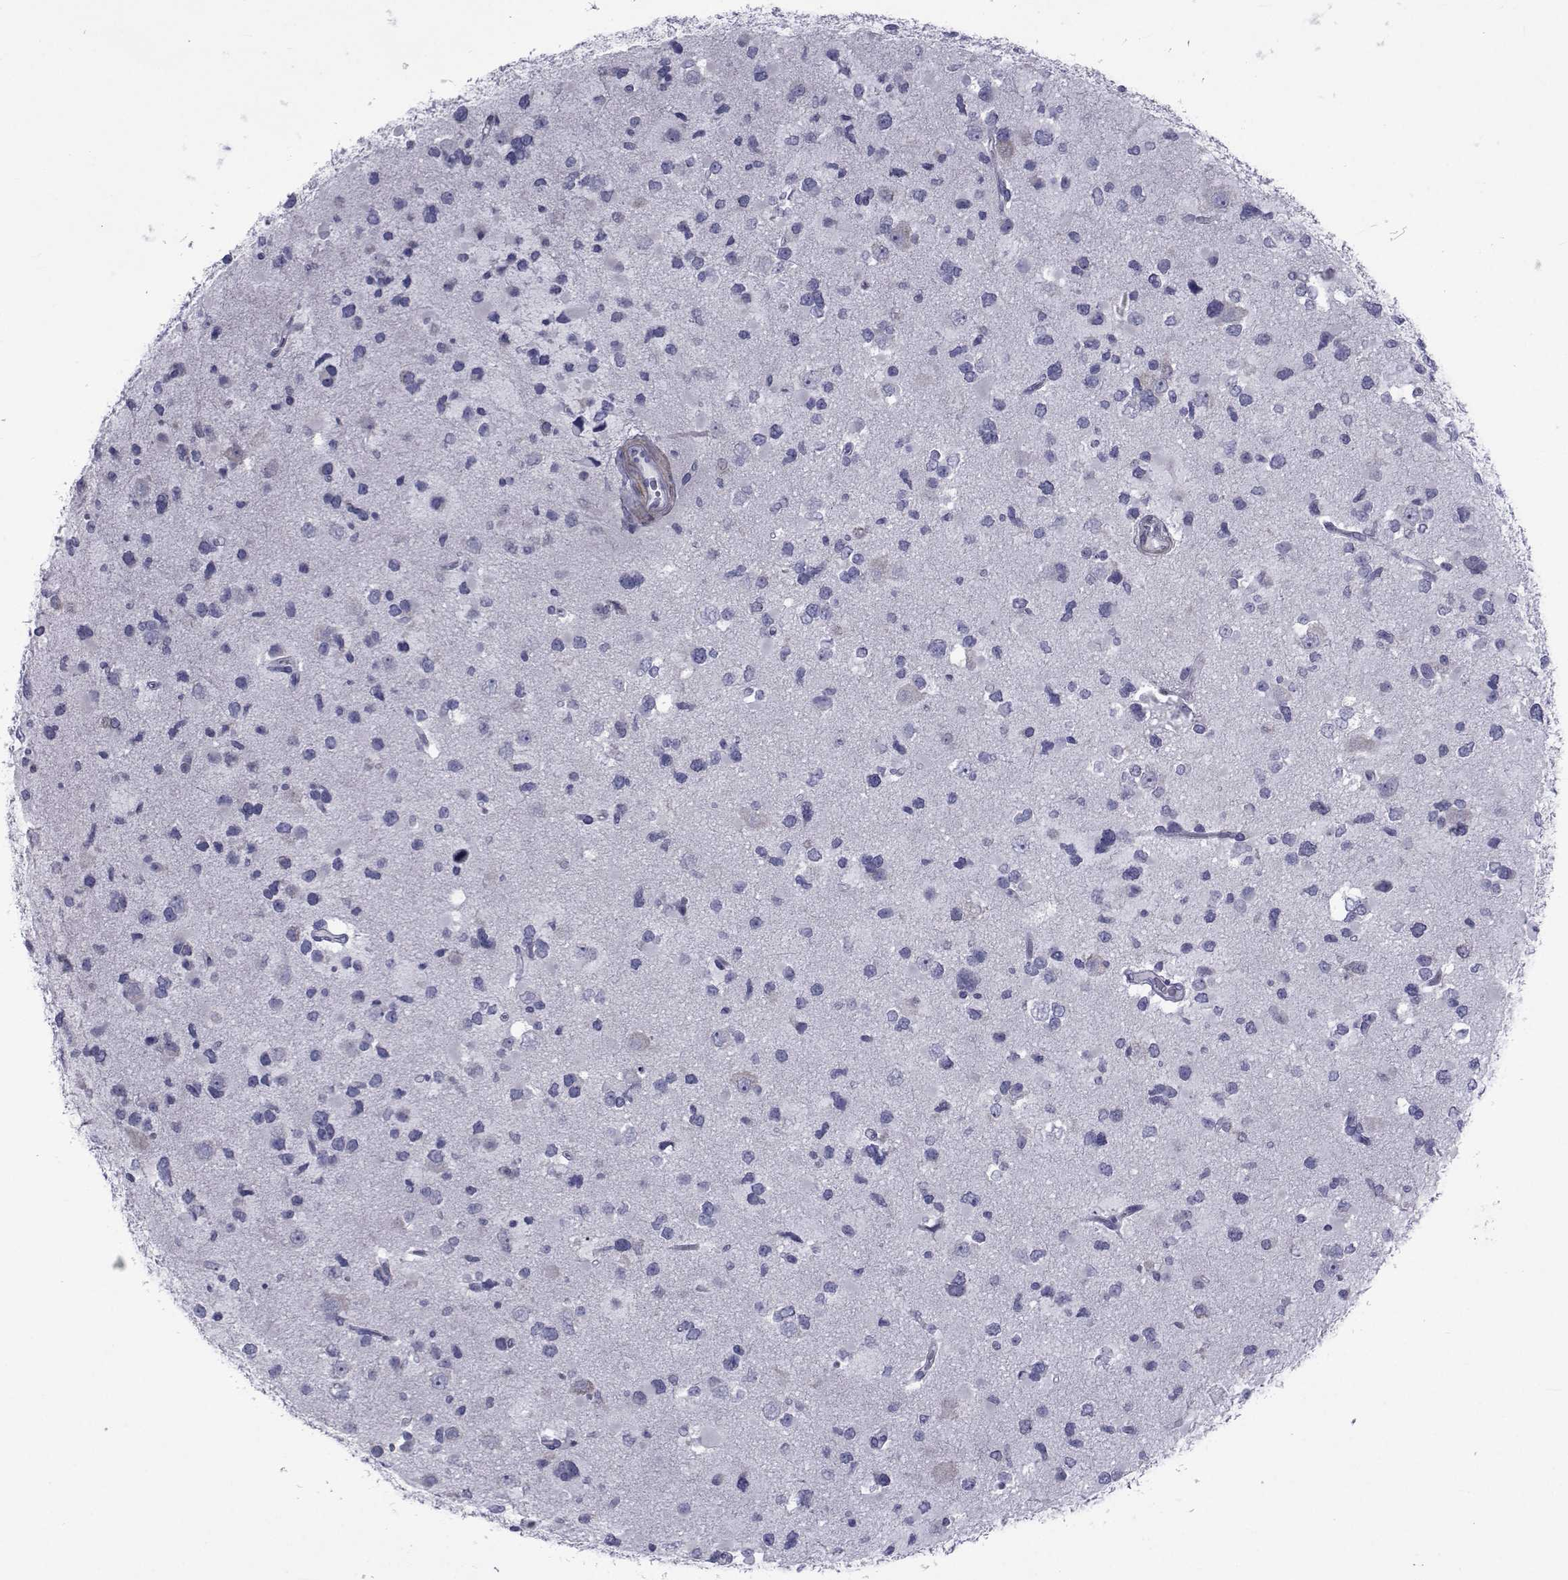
{"staining": {"intensity": "negative", "quantity": "none", "location": "none"}, "tissue": "glioma", "cell_type": "Tumor cells", "image_type": "cancer", "snomed": [{"axis": "morphology", "description": "Glioma, malignant, Low grade"}, {"axis": "topography", "description": "Brain"}], "caption": "A high-resolution micrograph shows immunohistochemistry (IHC) staining of malignant glioma (low-grade), which demonstrates no significant staining in tumor cells. (Brightfield microscopy of DAB immunohistochemistry (IHC) at high magnification).", "gene": "GKAP1", "patient": {"sex": "female", "age": 32}}